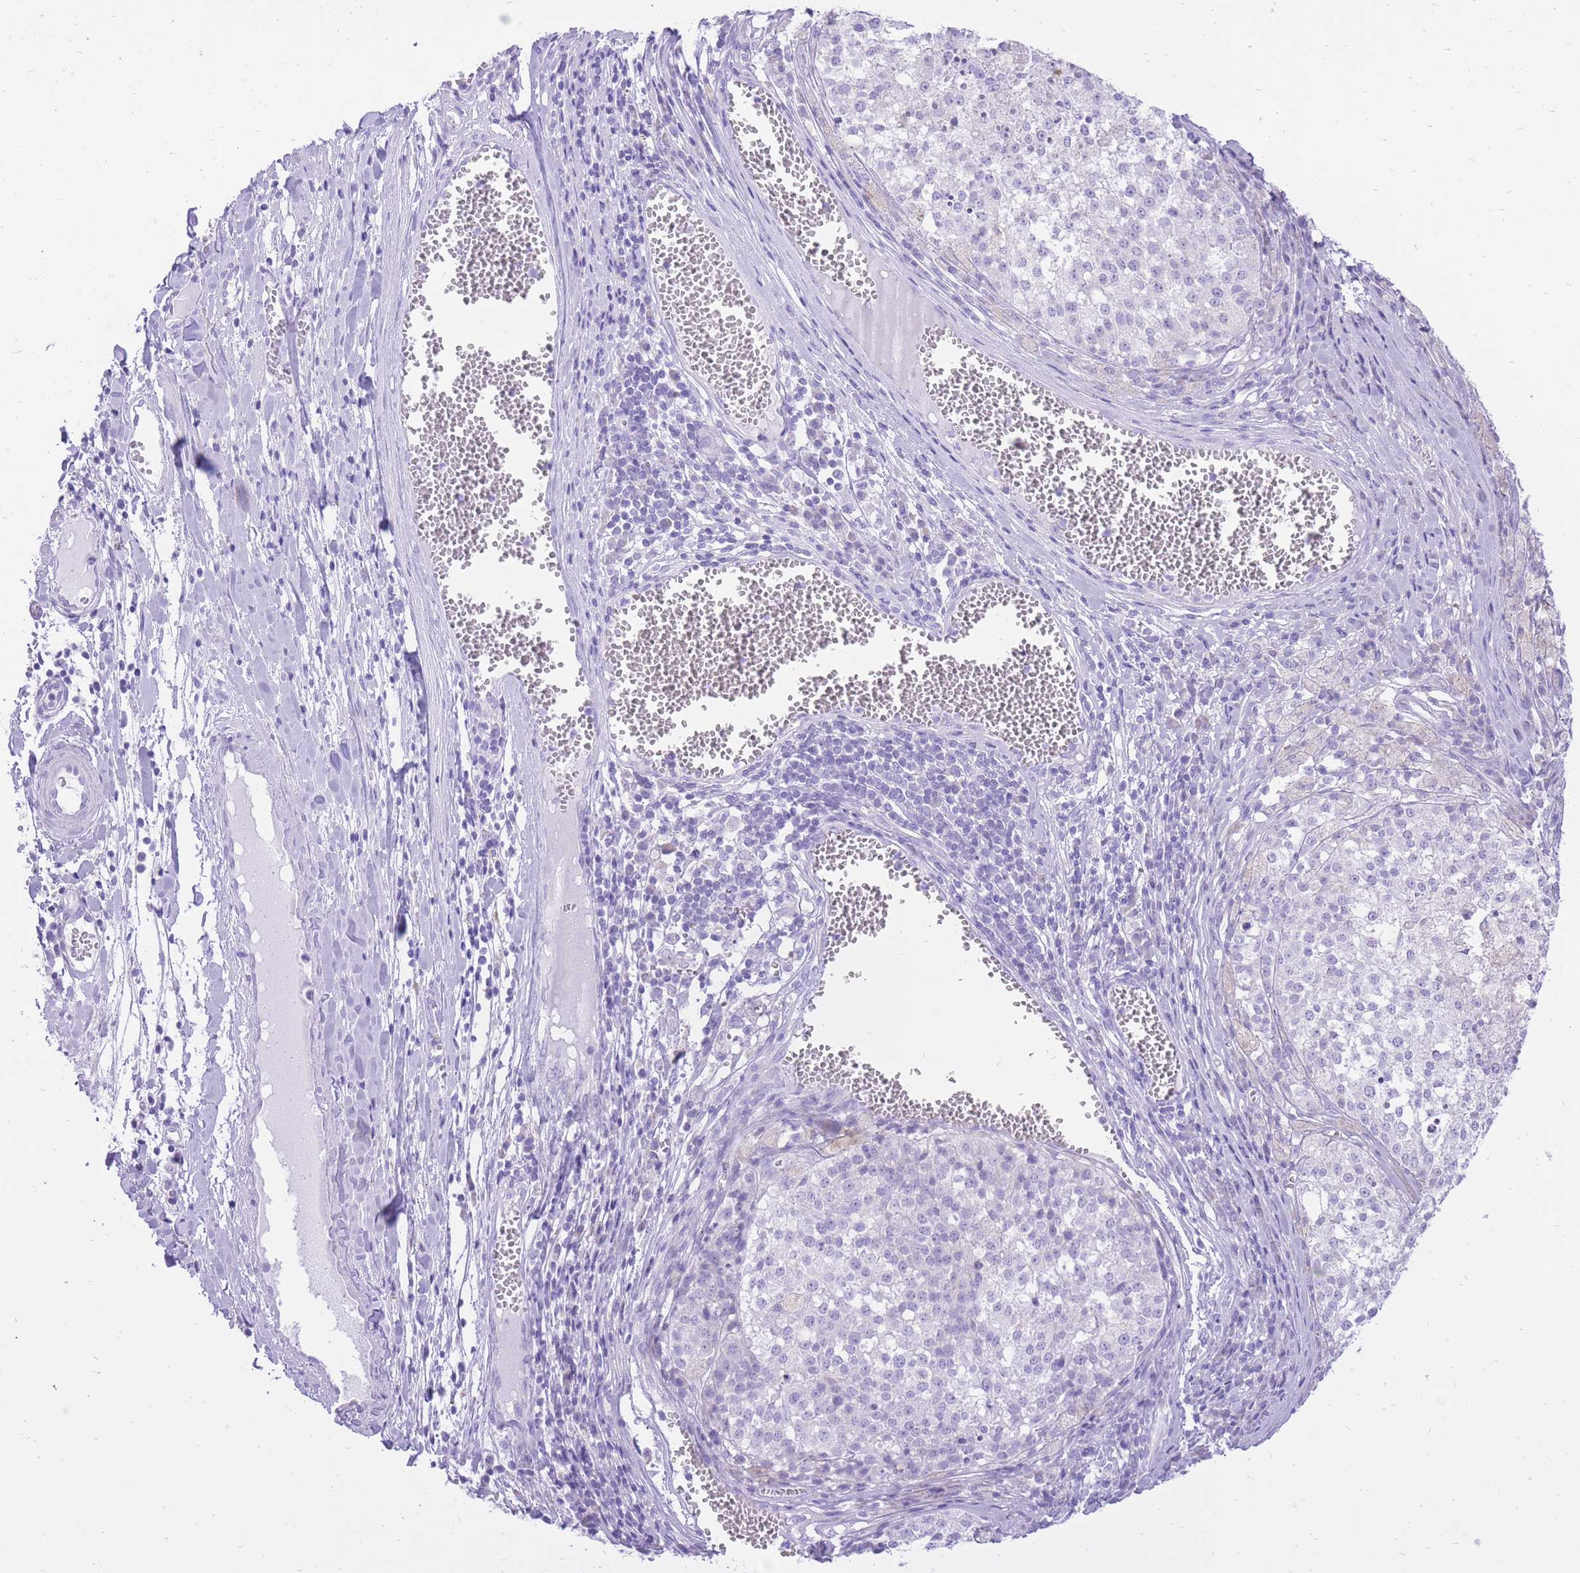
{"staining": {"intensity": "negative", "quantity": "none", "location": "none"}, "tissue": "melanoma", "cell_type": "Tumor cells", "image_type": "cancer", "snomed": [{"axis": "morphology", "description": "Malignant melanoma, NOS"}, {"axis": "topography", "description": "Skin"}], "caption": "Malignant melanoma stained for a protein using immunohistochemistry (IHC) demonstrates no positivity tumor cells.", "gene": "SLC4A4", "patient": {"sex": "female", "age": 64}}